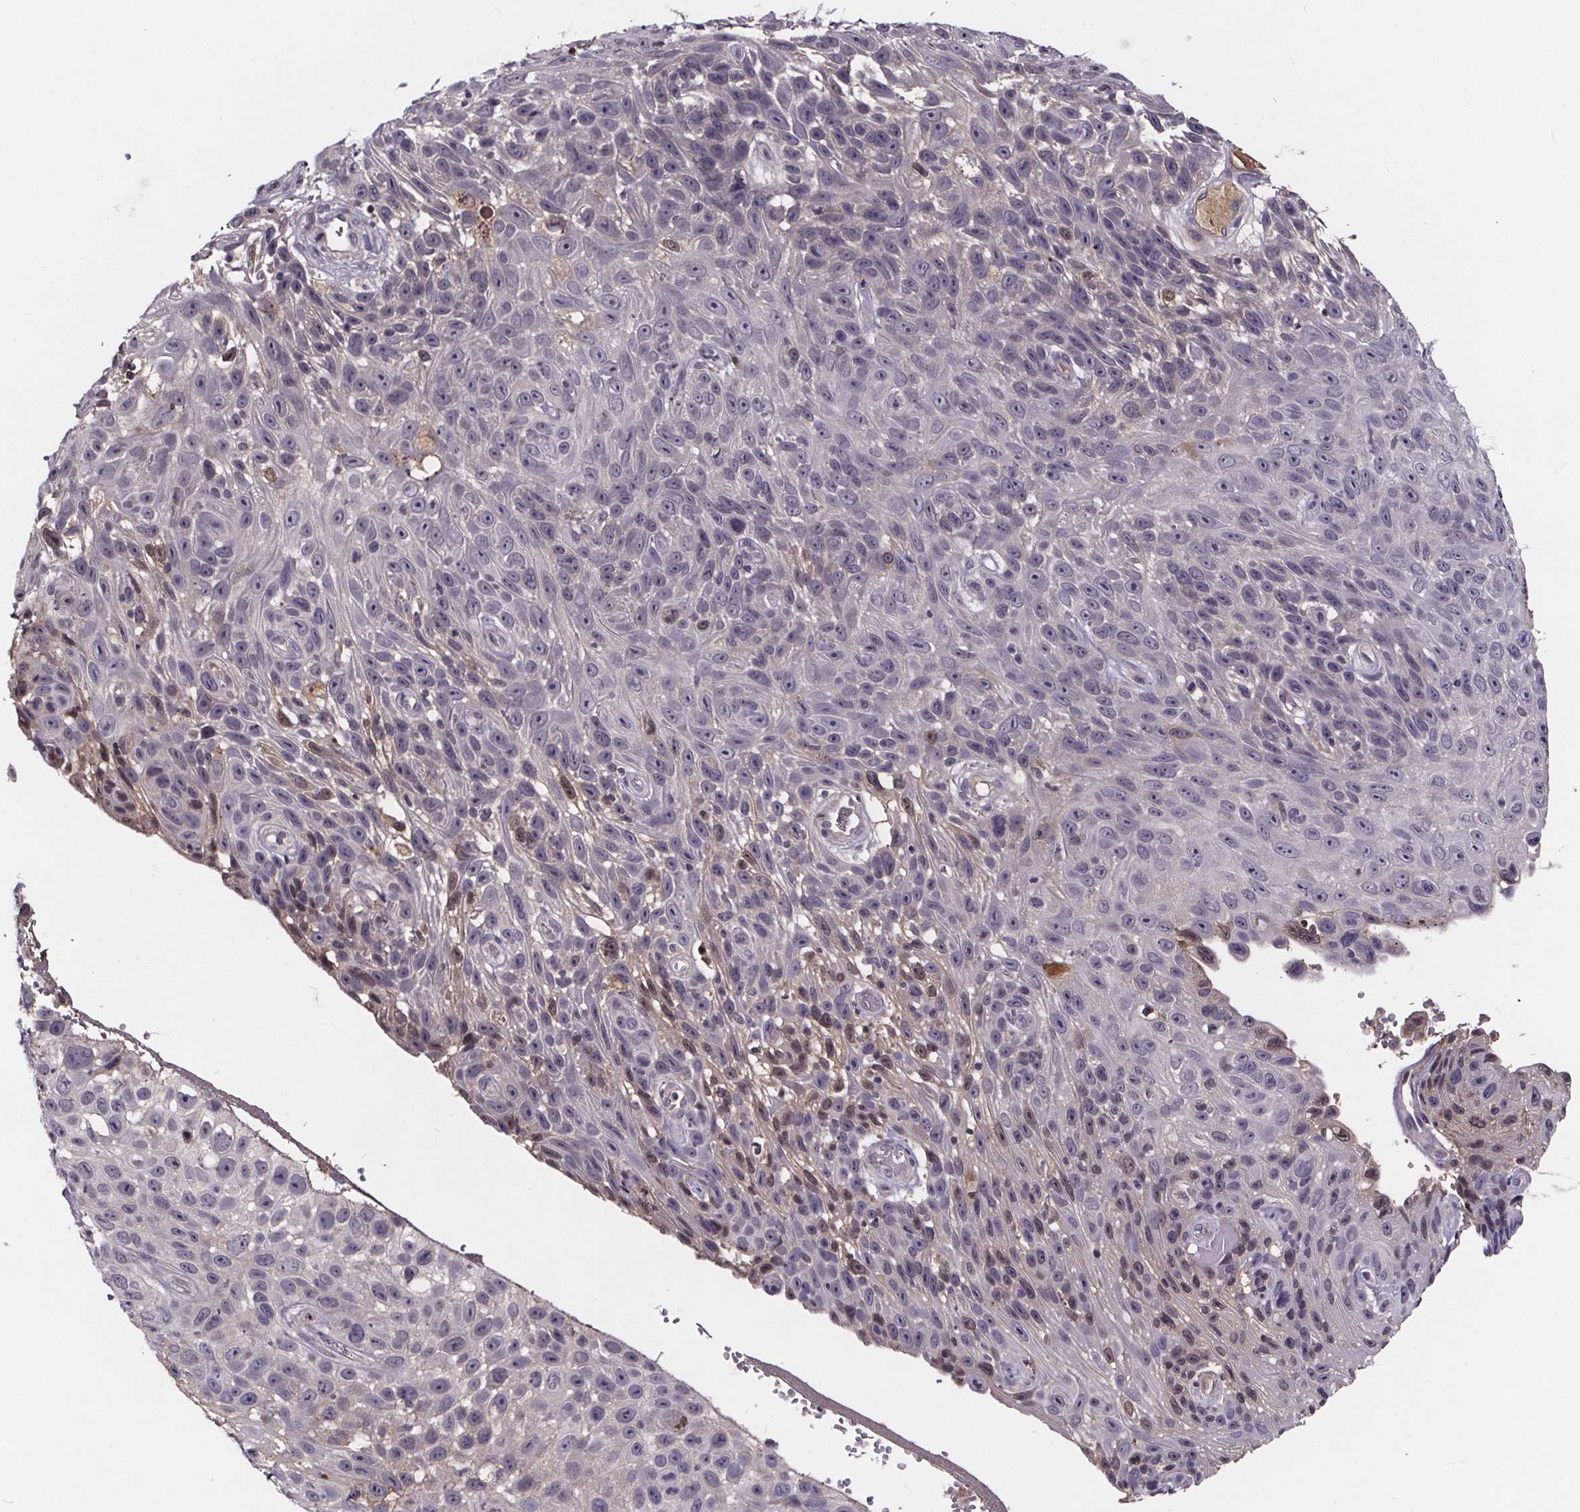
{"staining": {"intensity": "weak", "quantity": "<25%", "location": "nuclear"}, "tissue": "skin cancer", "cell_type": "Tumor cells", "image_type": "cancer", "snomed": [{"axis": "morphology", "description": "Squamous cell carcinoma, NOS"}, {"axis": "topography", "description": "Skin"}], "caption": "There is no significant staining in tumor cells of squamous cell carcinoma (skin).", "gene": "NPHP4", "patient": {"sex": "male", "age": 82}}